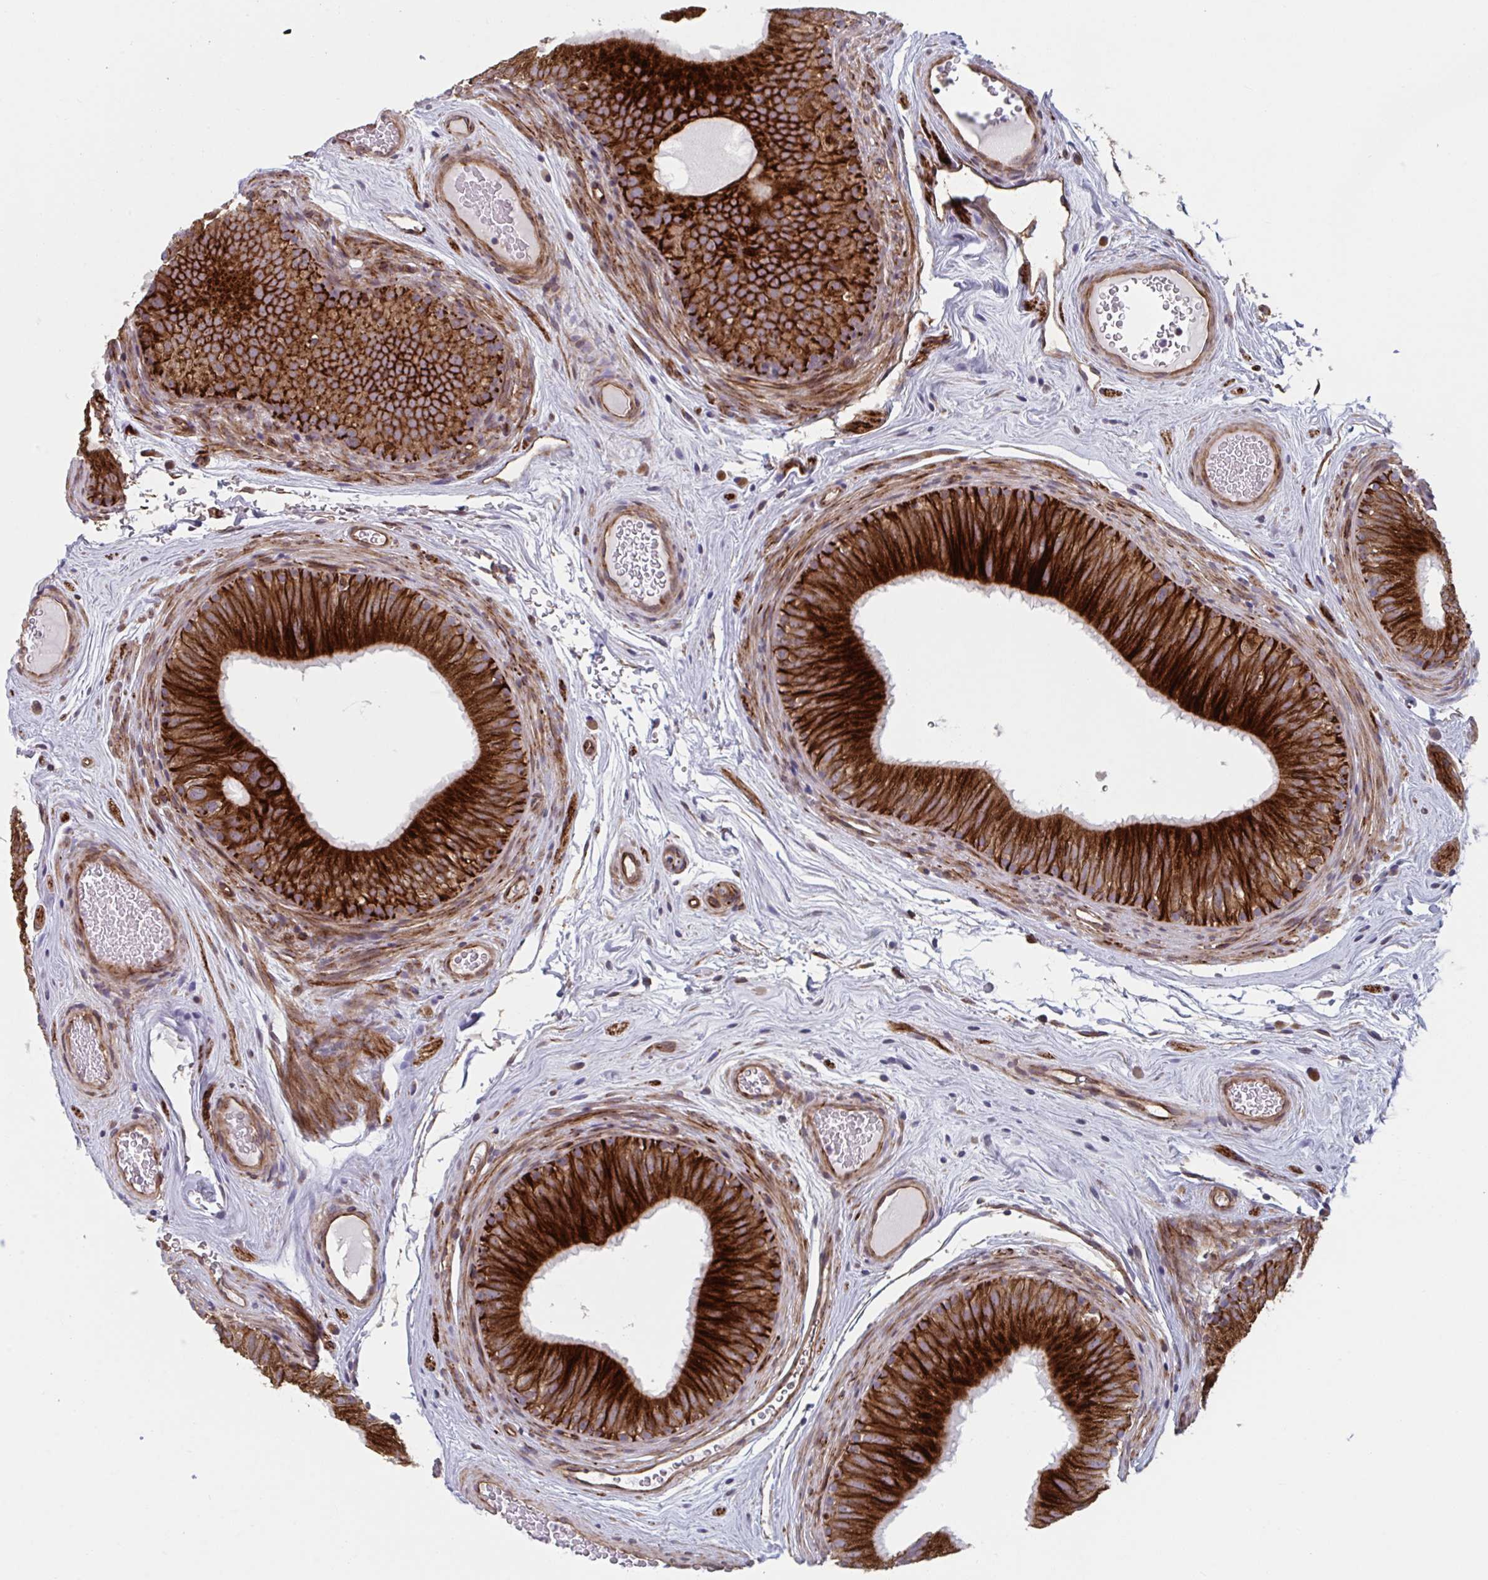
{"staining": {"intensity": "strong", "quantity": ">75%", "location": "cytoplasmic/membranous"}, "tissue": "epididymis", "cell_type": "Glandular cells", "image_type": "normal", "snomed": [{"axis": "morphology", "description": "Normal tissue, NOS"}, {"axis": "topography", "description": "Epididymis"}], "caption": "Immunohistochemical staining of unremarkable epididymis exhibits >75% levels of strong cytoplasmic/membranous protein expression in about >75% of glandular cells. (Brightfield microscopy of DAB IHC at high magnification).", "gene": "TNFSF10", "patient": {"sex": "male", "age": 44}}